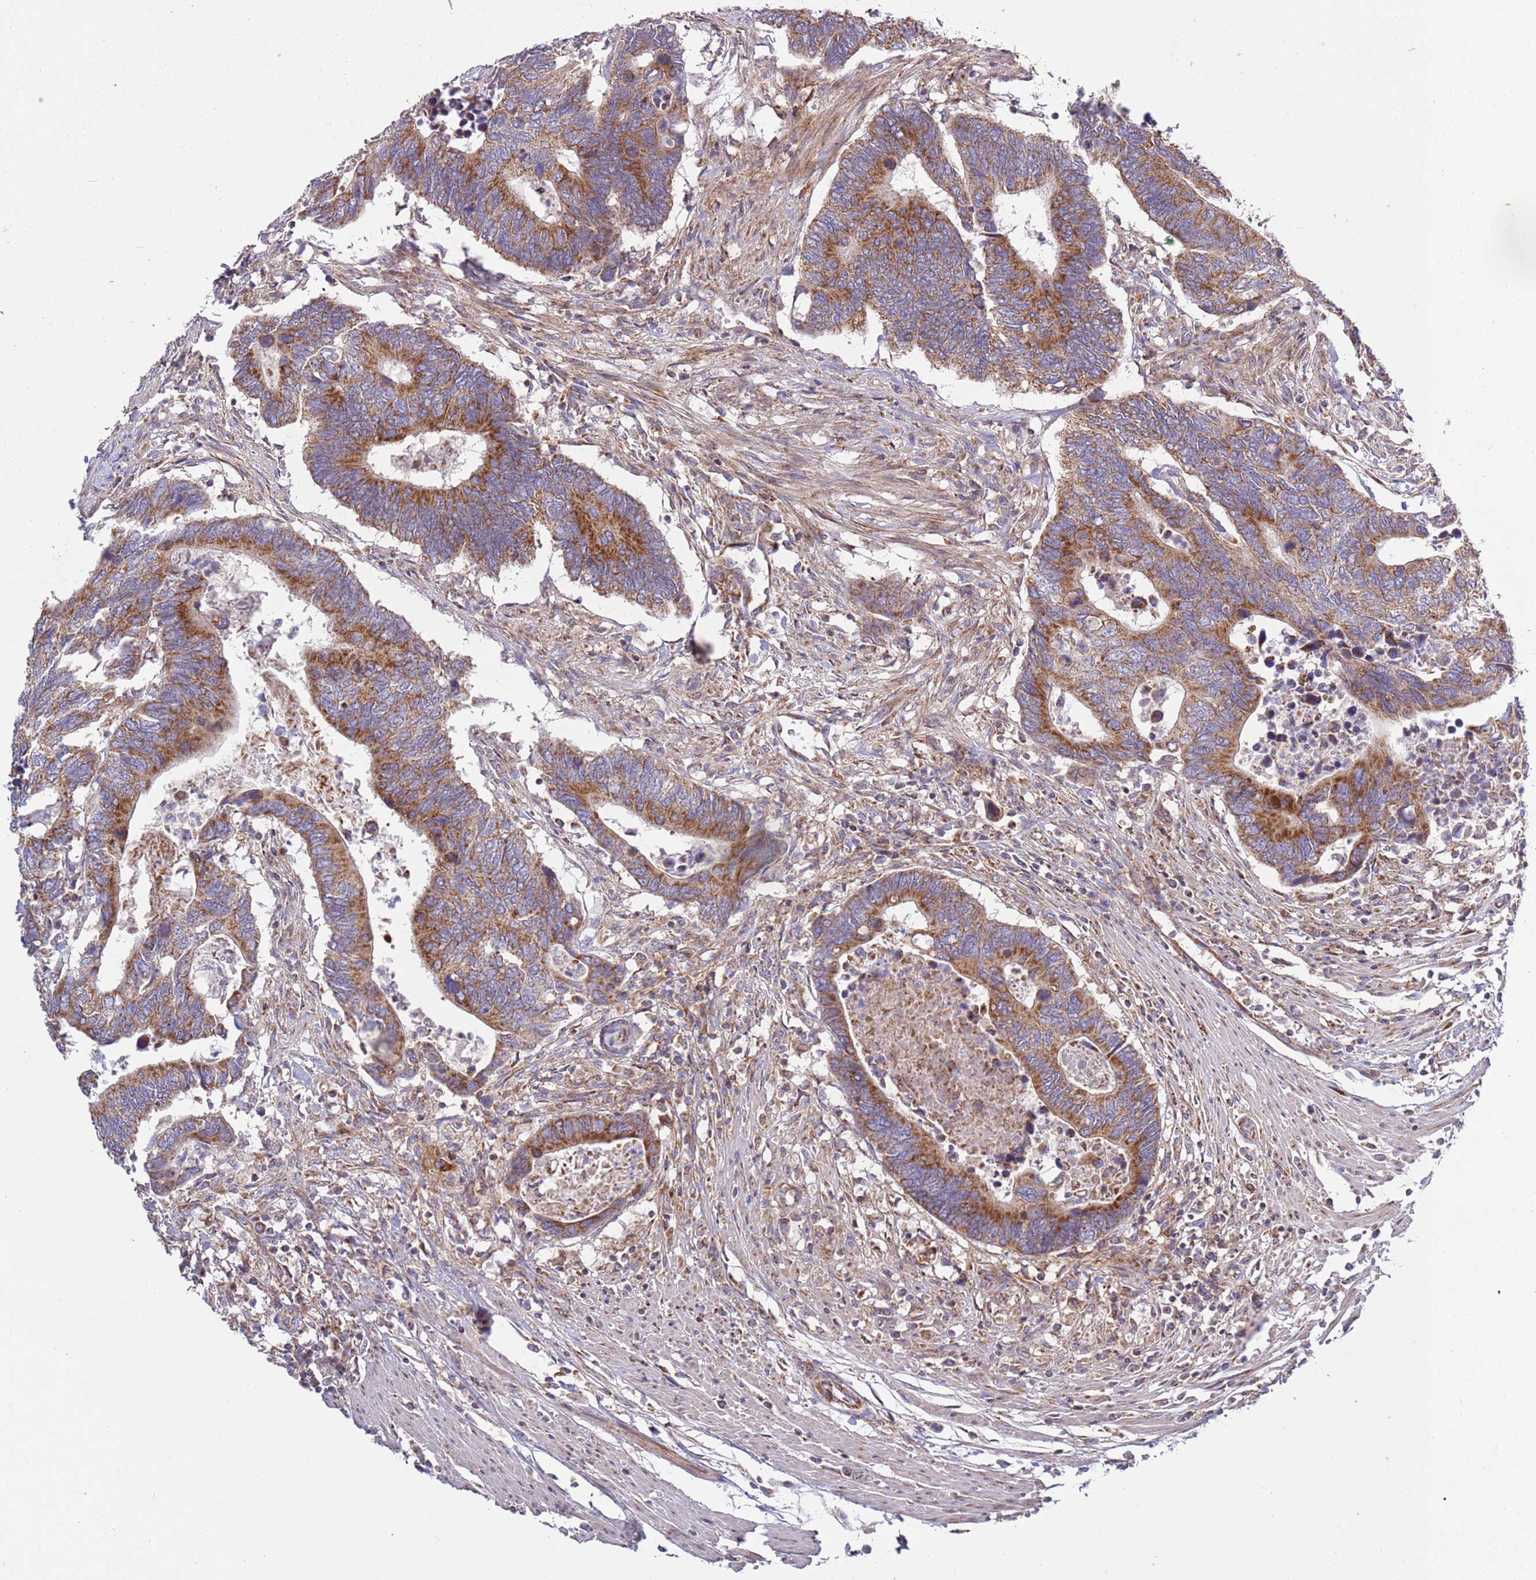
{"staining": {"intensity": "moderate", "quantity": ">75%", "location": "cytoplasmic/membranous"}, "tissue": "colorectal cancer", "cell_type": "Tumor cells", "image_type": "cancer", "snomed": [{"axis": "morphology", "description": "Adenocarcinoma, NOS"}, {"axis": "topography", "description": "Colon"}], "caption": "Colorectal cancer stained for a protein exhibits moderate cytoplasmic/membranous positivity in tumor cells. (DAB (3,3'-diaminobenzidine) IHC with brightfield microscopy, high magnification).", "gene": "IRS4", "patient": {"sex": "male", "age": 87}}